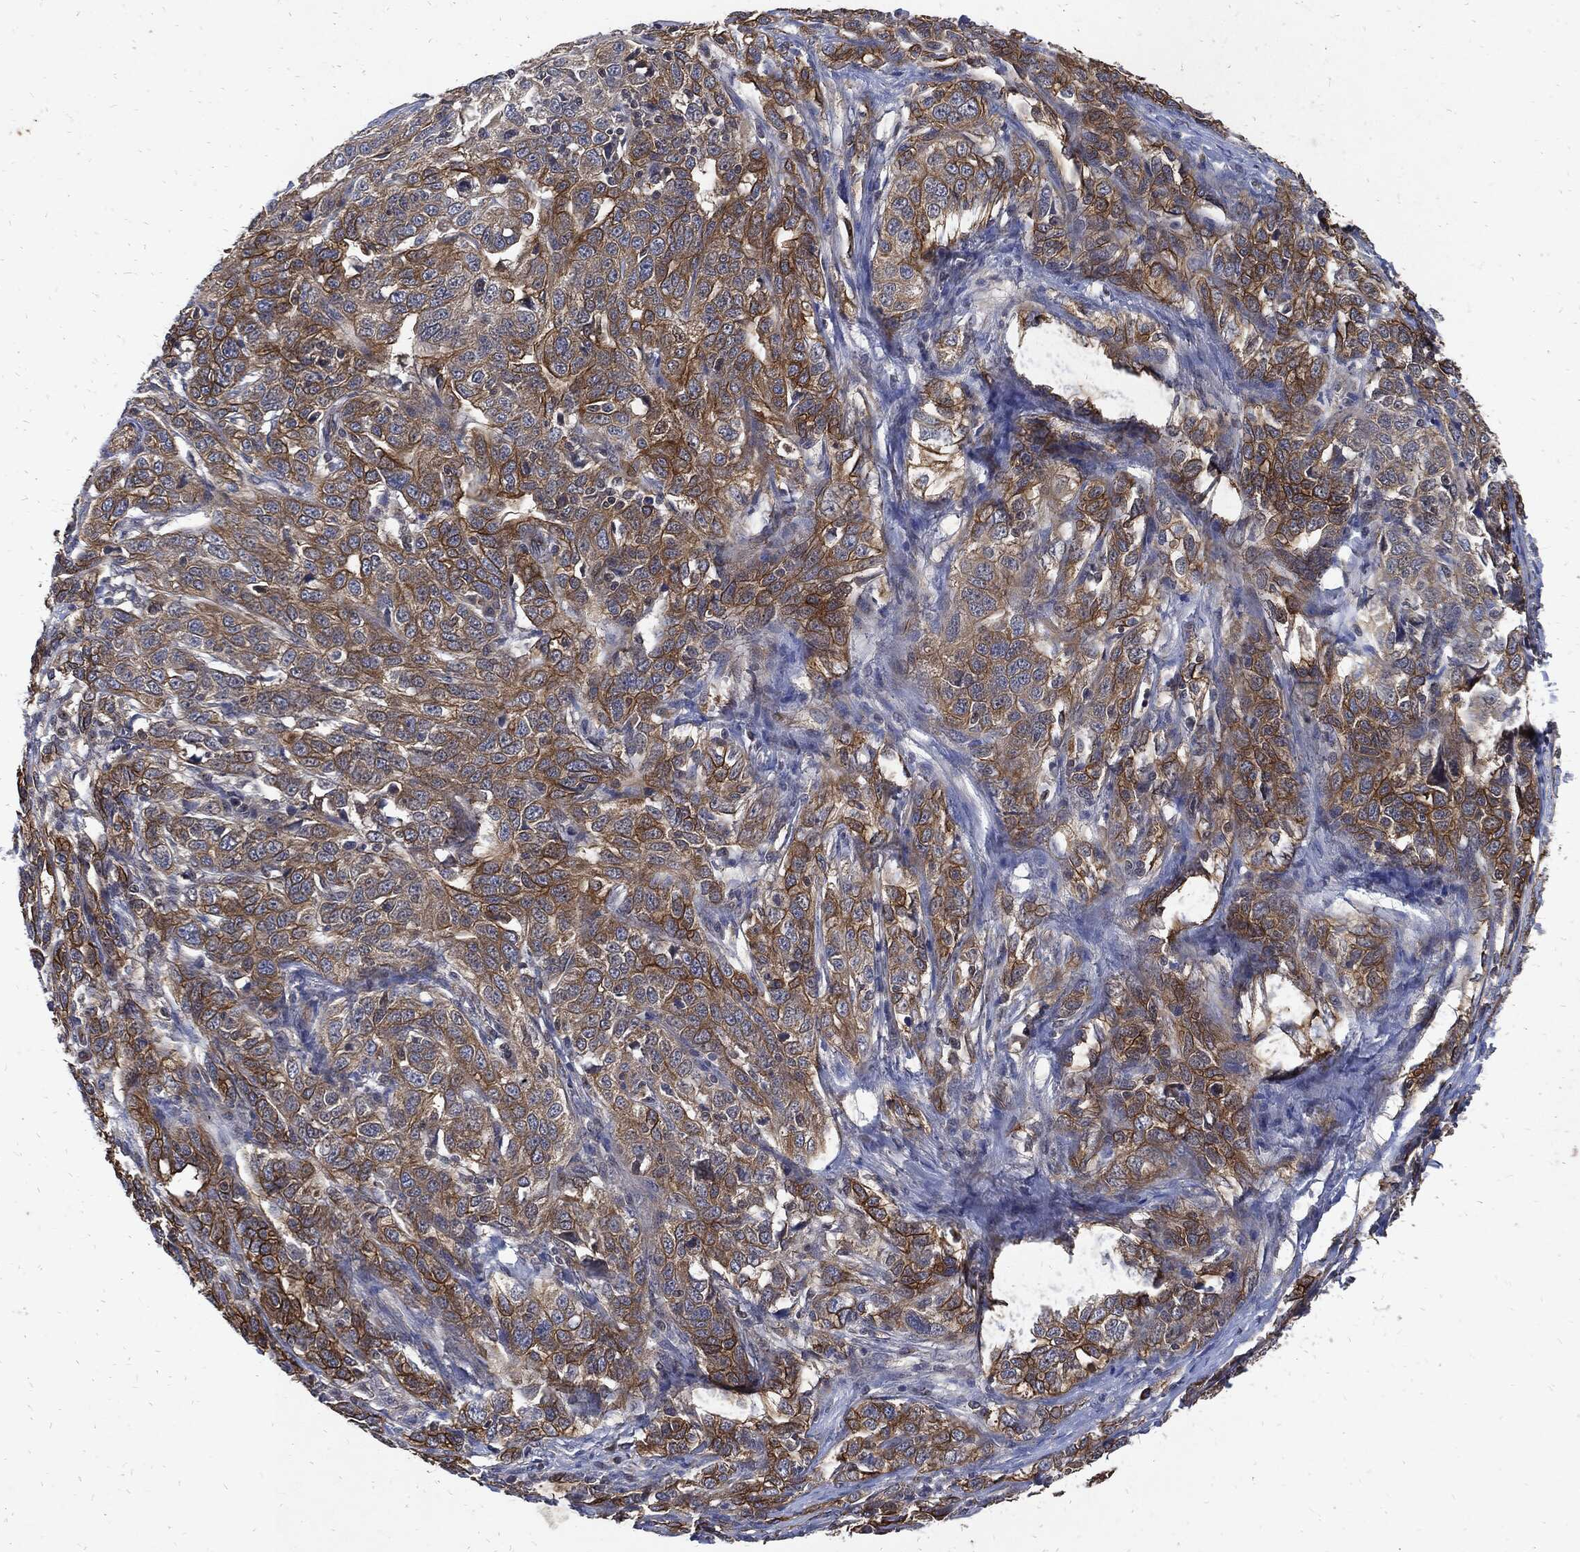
{"staining": {"intensity": "strong", "quantity": "25%-75%", "location": "cytoplasmic/membranous"}, "tissue": "ovarian cancer", "cell_type": "Tumor cells", "image_type": "cancer", "snomed": [{"axis": "morphology", "description": "Cystadenocarcinoma, serous, NOS"}, {"axis": "topography", "description": "Ovary"}], "caption": "Tumor cells exhibit high levels of strong cytoplasmic/membranous expression in about 25%-75% of cells in human ovarian cancer (serous cystadenocarcinoma).", "gene": "DCTN1", "patient": {"sex": "female", "age": 71}}